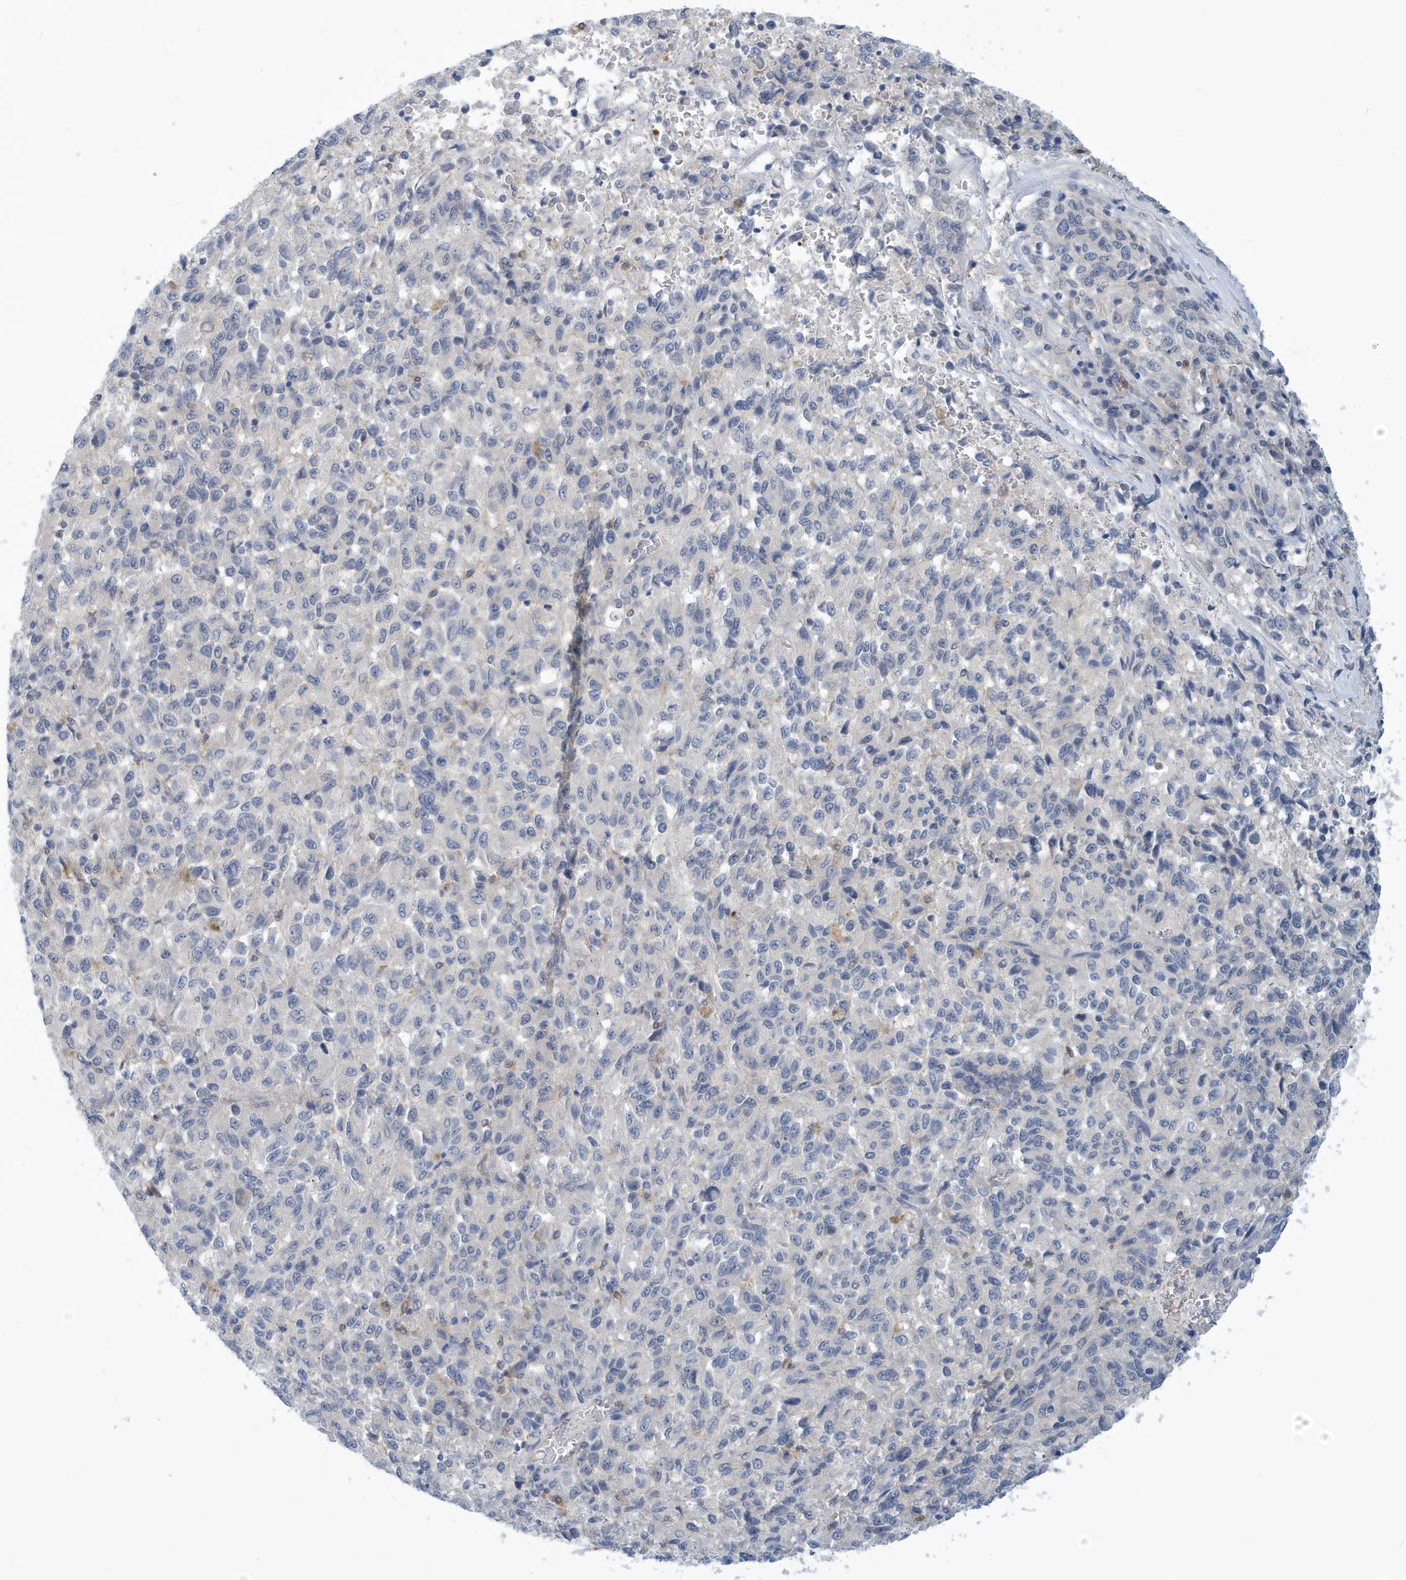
{"staining": {"intensity": "negative", "quantity": "none", "location": "none"}, "tissue": "melanoma", "cell_type": "Tumor cells", "image_type": "cancer", "snomed": [{"axis": "morphology", "description": "Malignant melanoma, Metastatic site"}, {"axis": "topography", "description": "Lung"}], "caption": "Melanoma stained for a protein using IHC displays no expression tumor cells.", "gene": "VTA1", "patient": {"sex": "male", "age": 64}}